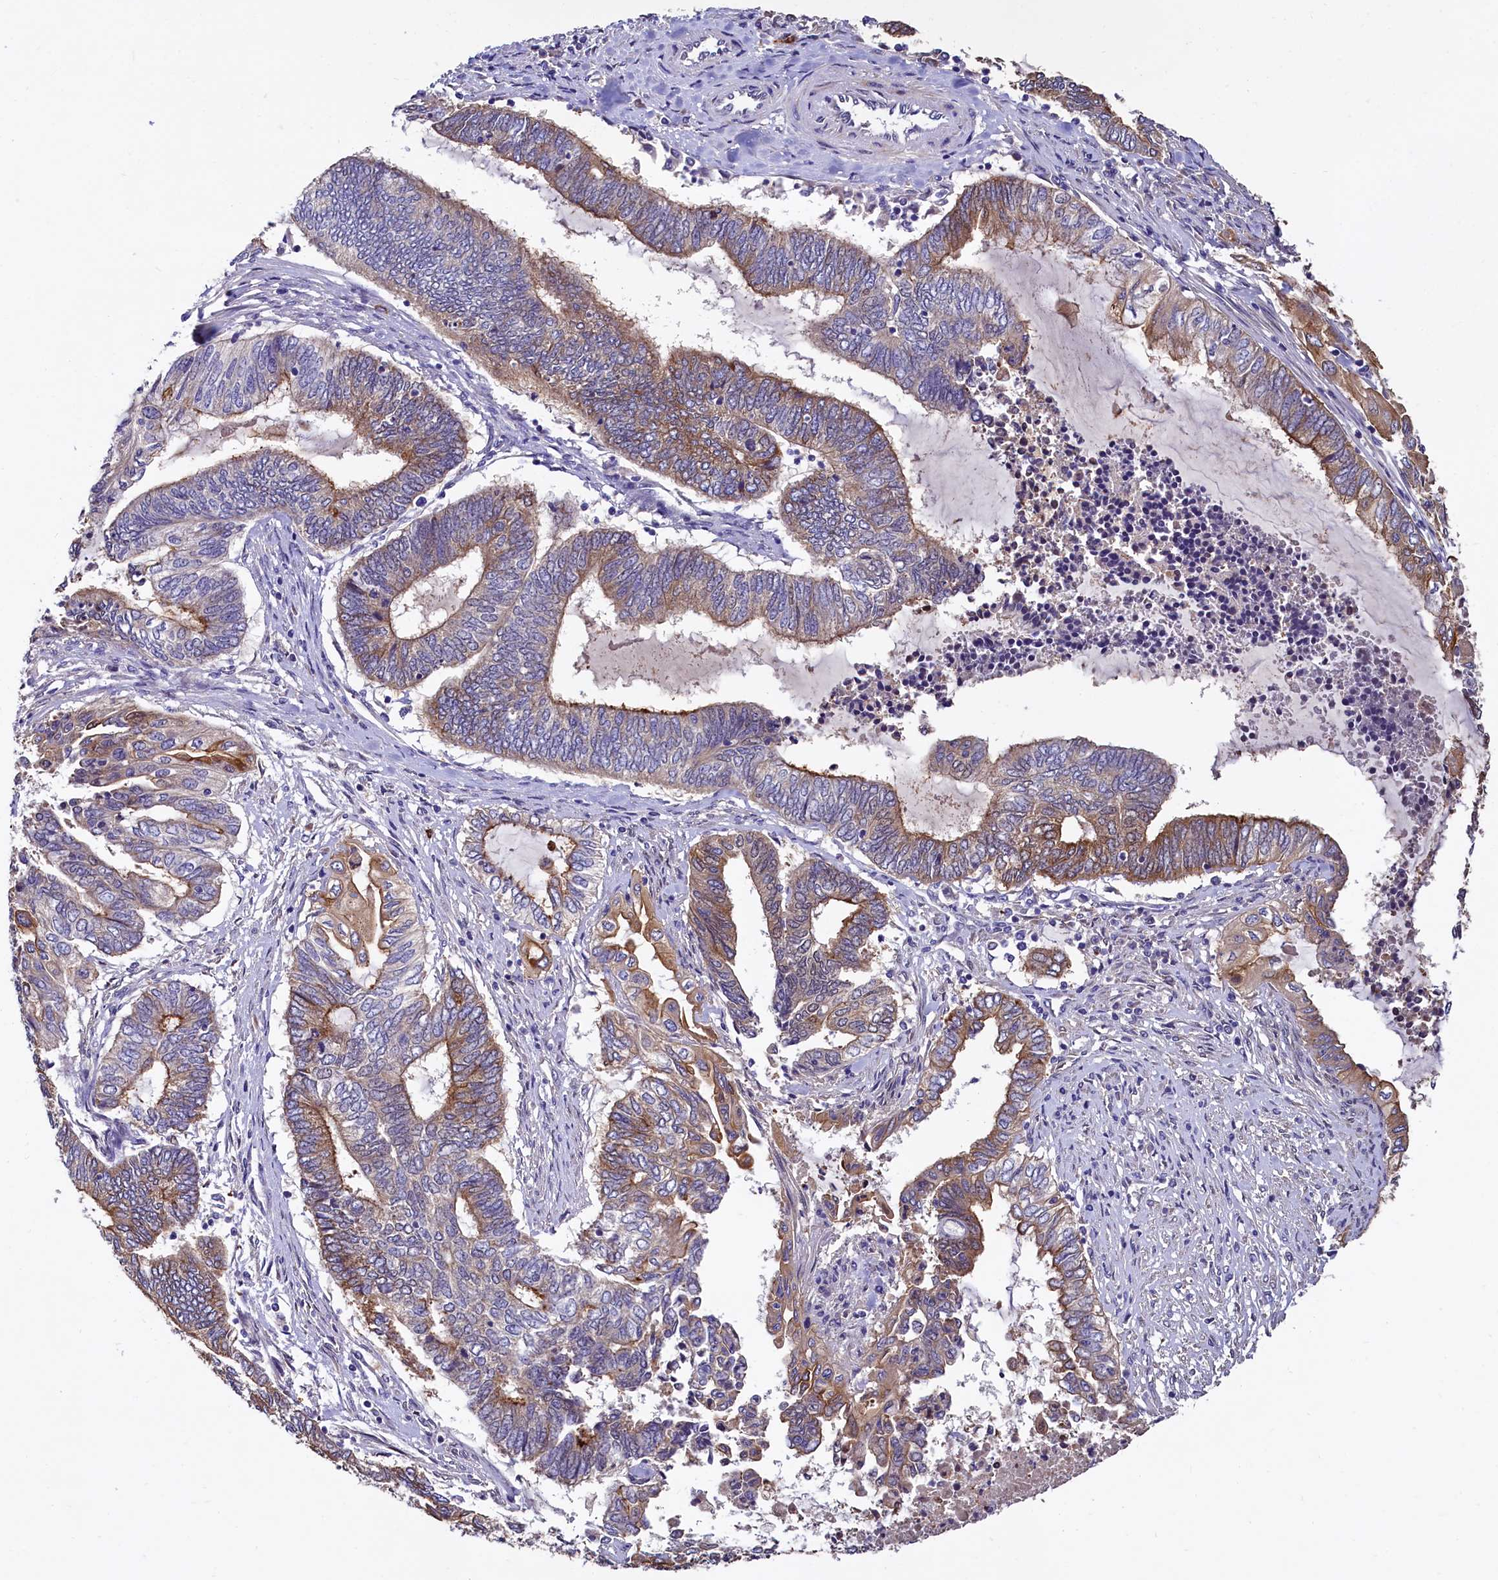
{"staining": {"intensity": "moderate", "quantity": "25%-75%", "location": "cytoplasmic/membranous"}, "tissue": "endometrial cancer", "cell_type": "Tumor cells", "image_type": "cancer", "snomed": [{"axis": "morphology", "description": "Adenocarcinoma, NOS"}, {"axis": "topography", "description": "Uterus"}, {"axis": "topography", "description": "Endometrium"}], "caption": "Endometrial cancer was stained to show a protein in brown. There is medium levels of moderate cytoplasmic/membranous staining in approximately 25%-75% of tumor cells.", "gene": "EPS8L2", "patient": {"sex": "female", "age": 70}}